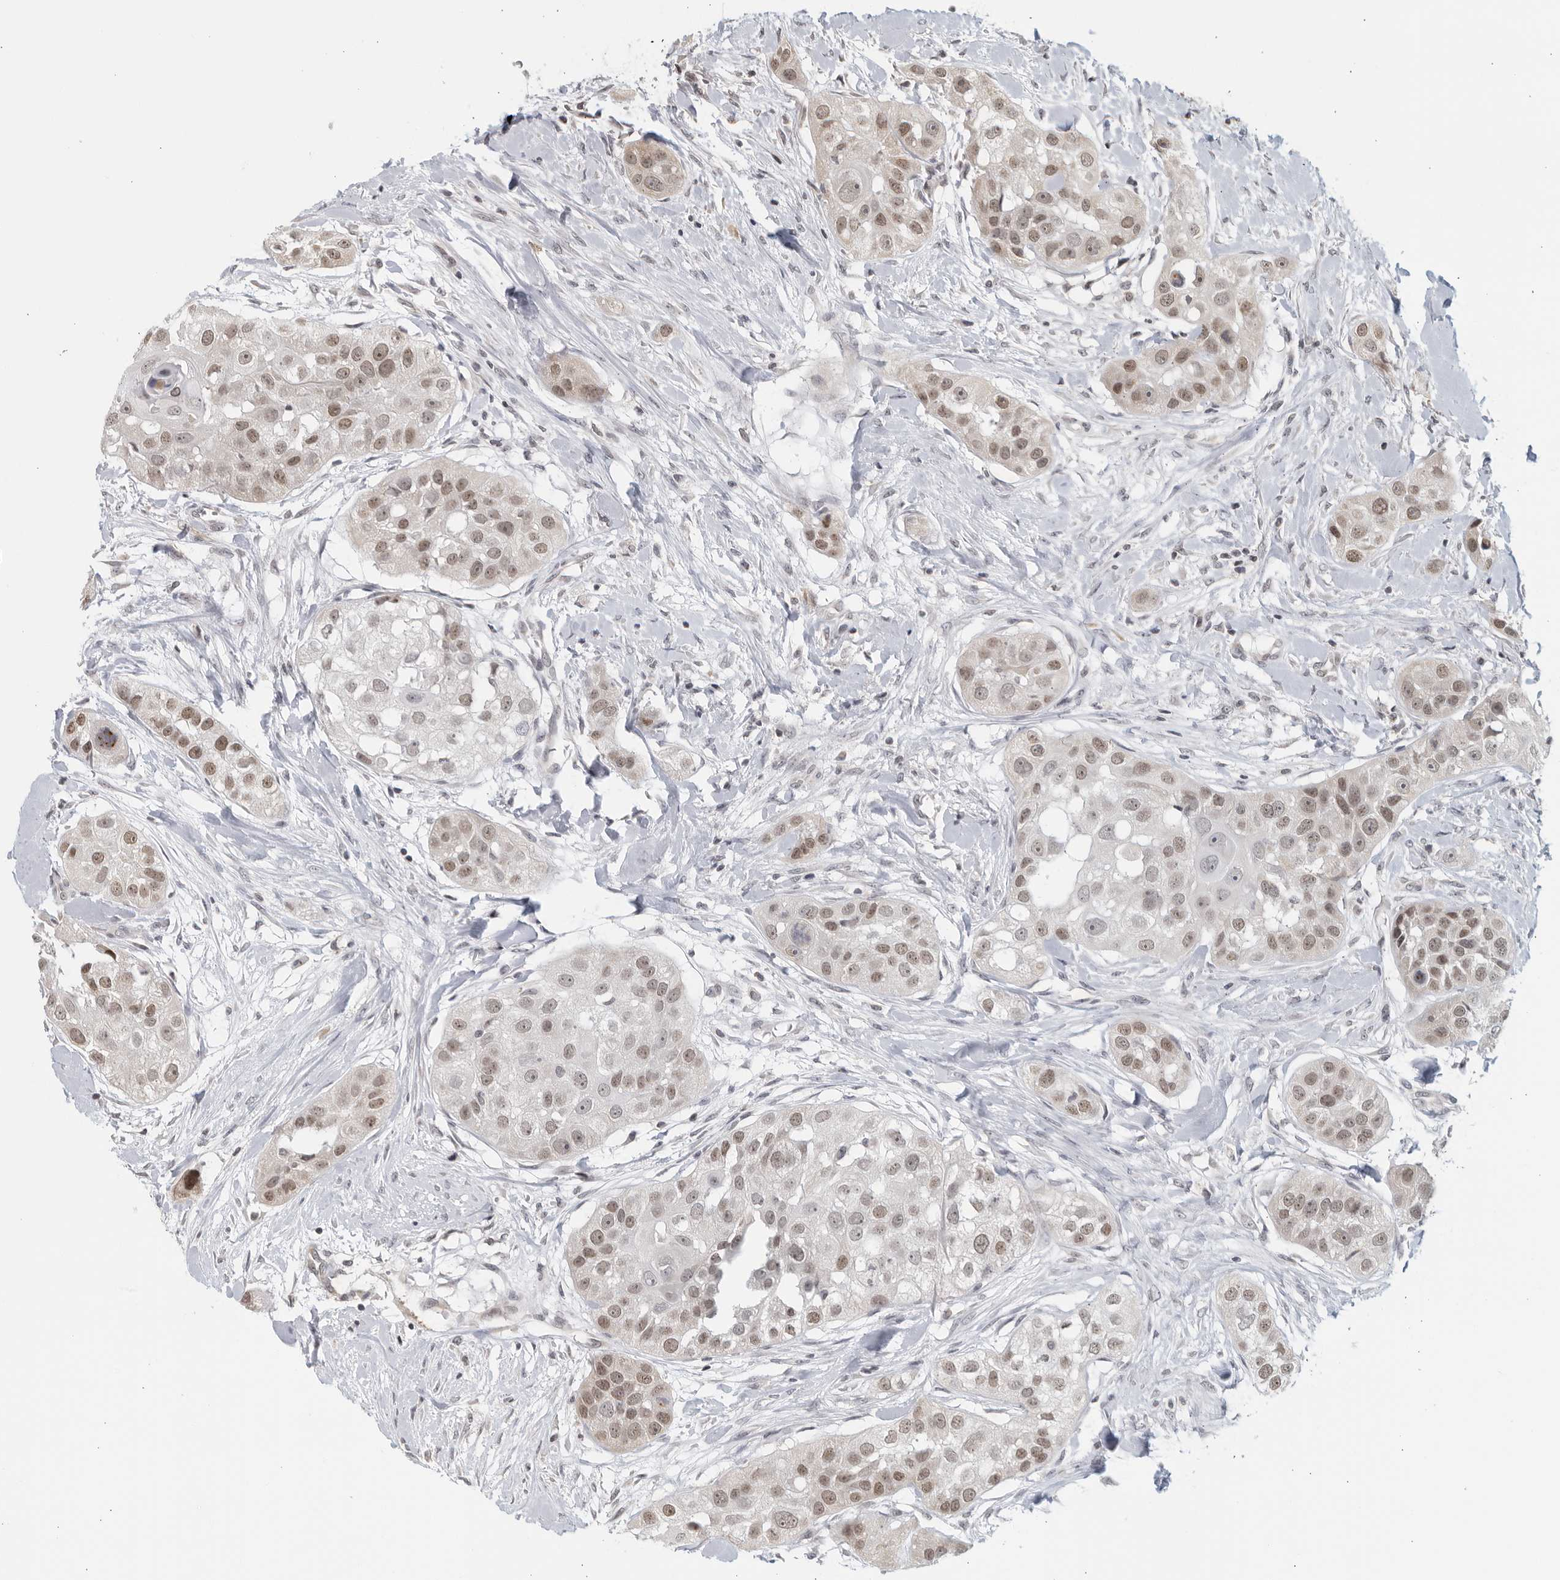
{"staining": {"intensity": "moderate", "quantity": ">75%", "location": "cytoplasmic/membranous,nuclear"}, "tissue": "head and neck cancer", "cell_type": "Tumor cells", "image_type": "cancer", "snomed": [{"axis": "morphology", "description": "Normal tissue, NOS"}, {"axis": "morphology", "description": "Squamous cell carcinoma, NOS"}, {"axis": "topography", "description": "Skeletal muscle"}, {"axis": "topography", "description": "Head-Neck"}], "caption": "The histopathology image exhibits immunohistochemical staining of head and neck cancer (squamous cell carcinoma). There is moderate cytoplasmic/membranous and nuclear expression is appreciated in about >75% of tumor cells.", "gene": "RAB11FIP3", "patient": {"sex": "male", "age": 51}}